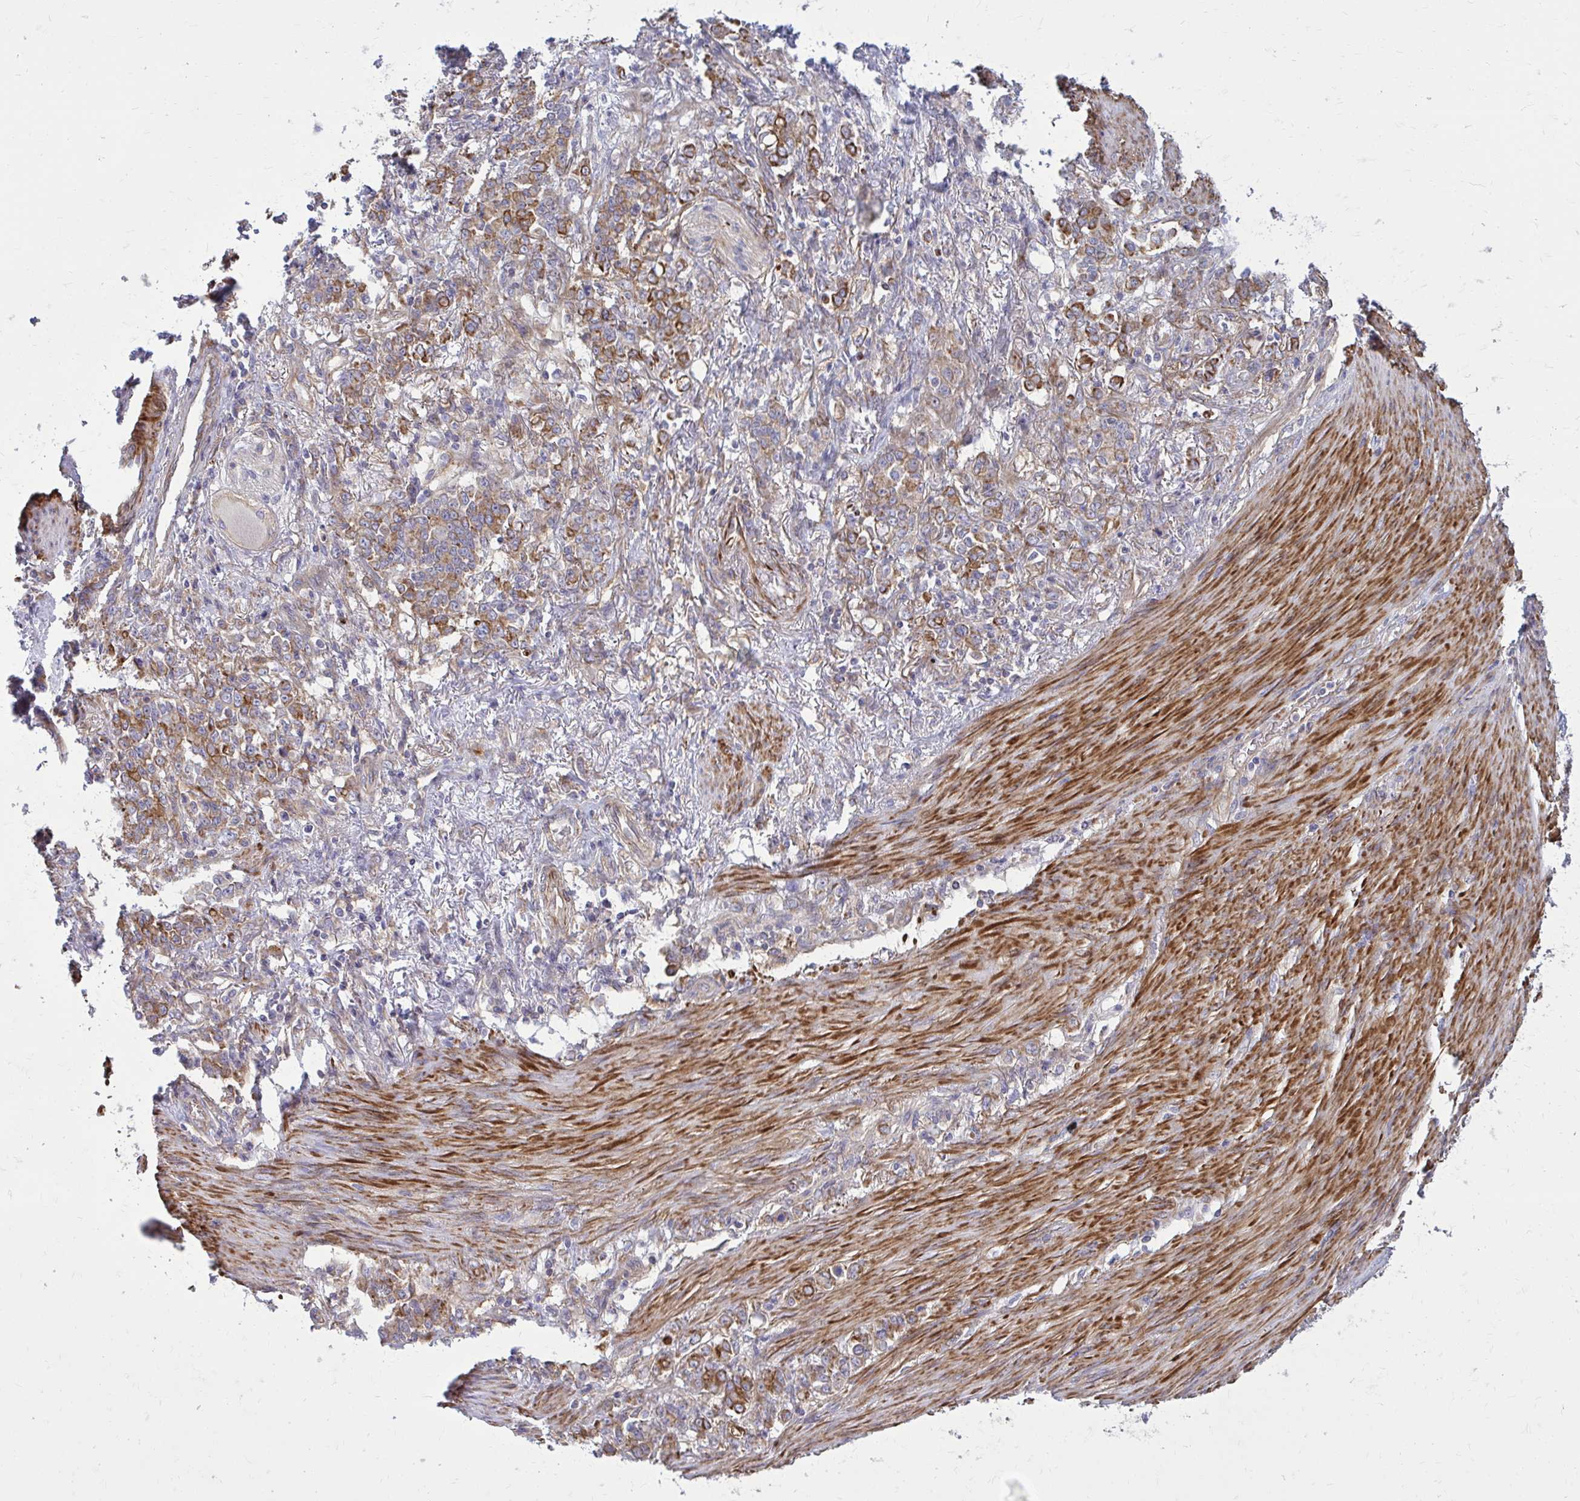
{"staining": {"intensity": "moderate", "quantity": ">75%", "location": "cytoplasmic/membranous"}, "tissue": "stomach cancer", "cell_type": "Tumor cells", "image_type": "cancer", "snomed": [{"axis": "morphology", "description": "Adenocarcinoma, NOS"}, {"axis": "topography", "description": "Stomach"}], "caption": "Human adenocarcinoma (stomach) stained for a protein (brown) reveals moderate cytoplasmic/membranous positive positivity in about >75% of tumor cells.", "gene": "FAP", "patient": {"sex": "female", "age": 79}}